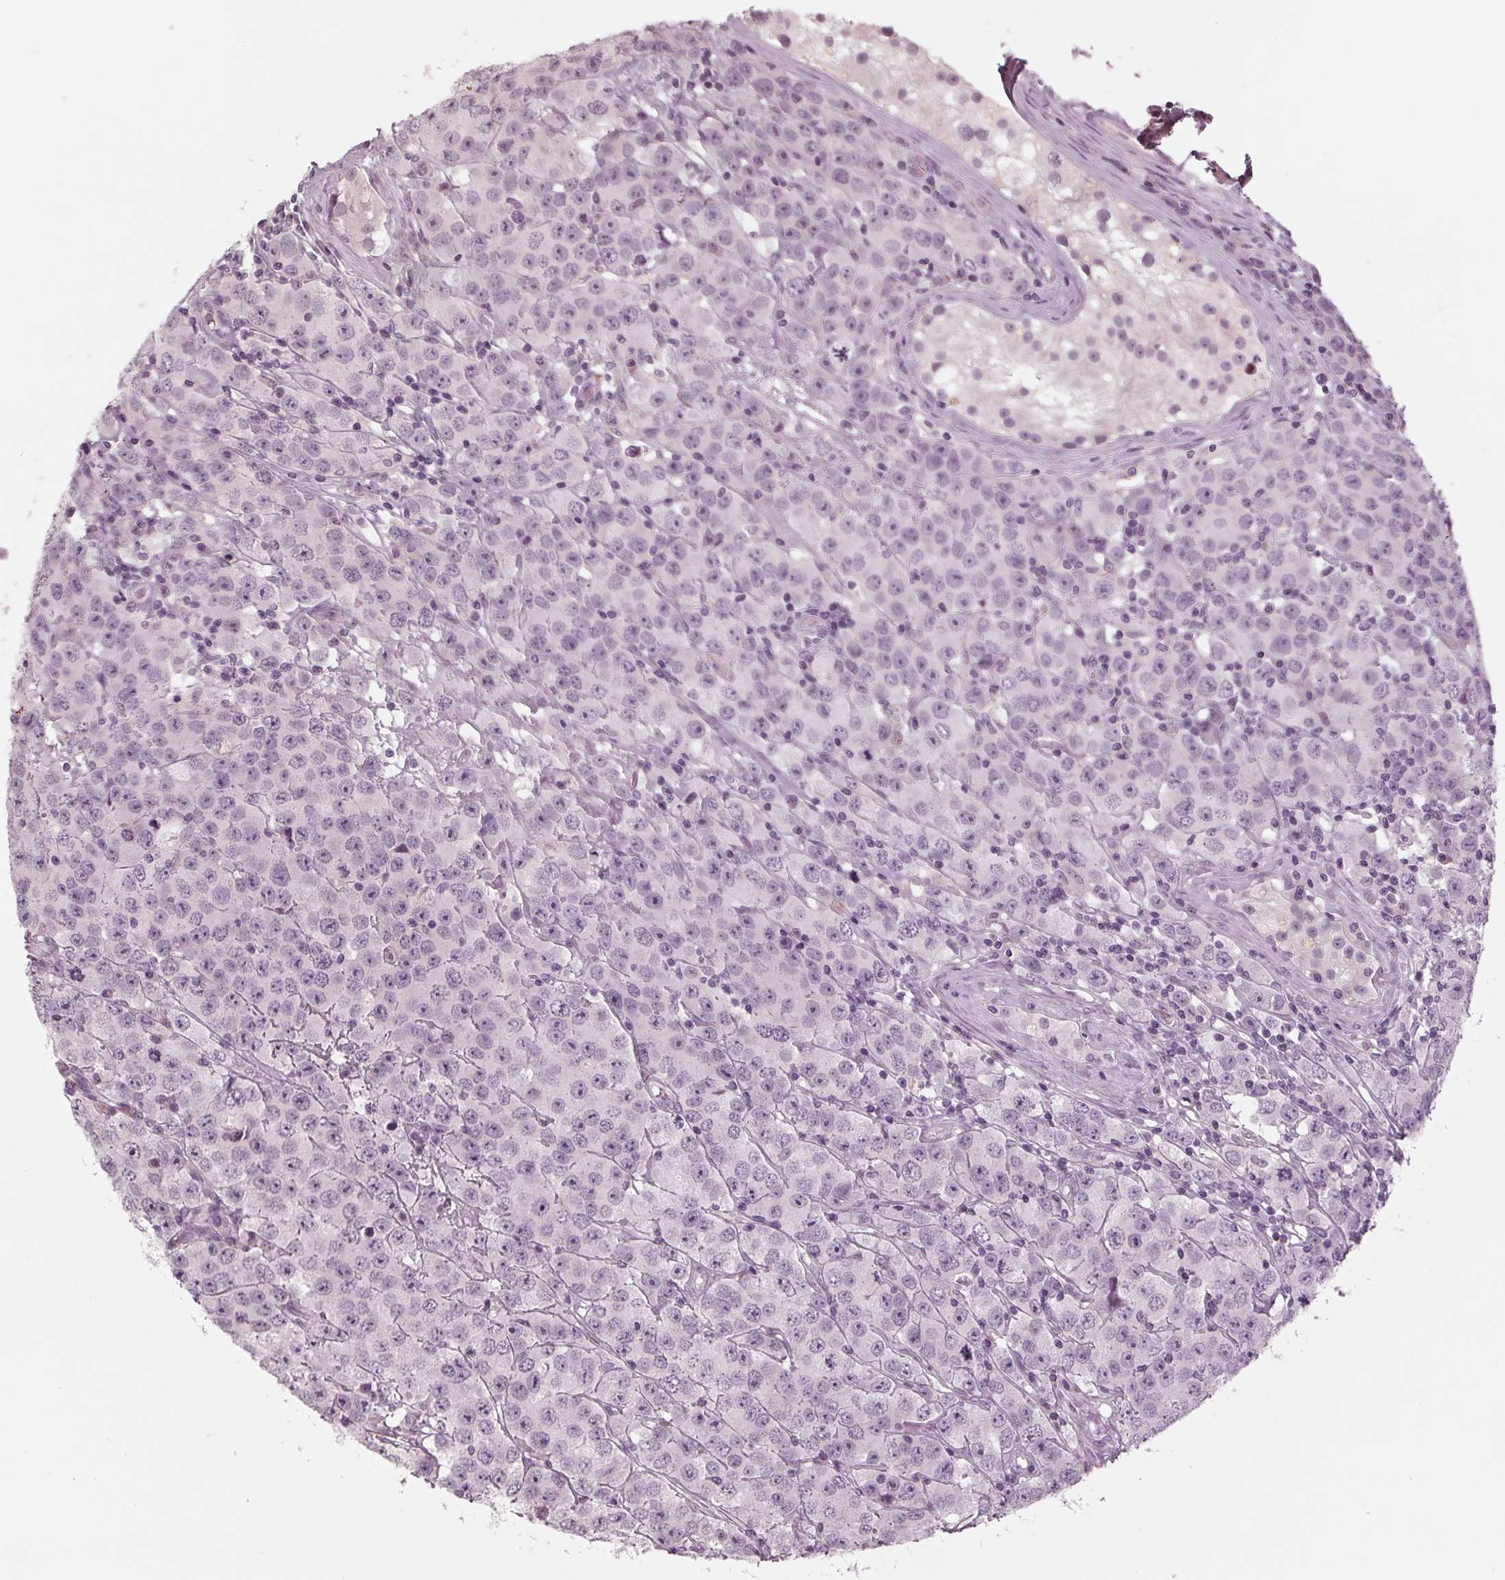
{"staining": {"intensity": "negative", "quantity": "none", "location": "none"}, "tissue": "testis cancer", "cell_type": "Tumor cells", "image_type": "cancer", "snomed": [{"axis": "morphology", "description": "Seminoma, NOS"}, {"axis": "topography", "description": "Testis"}], "caption": "Tumor cells show no significant protein staining in testis cancer (seminoma).", "gene": "ADPRHL1", "patient": {"sex": "male", "age": 52}}